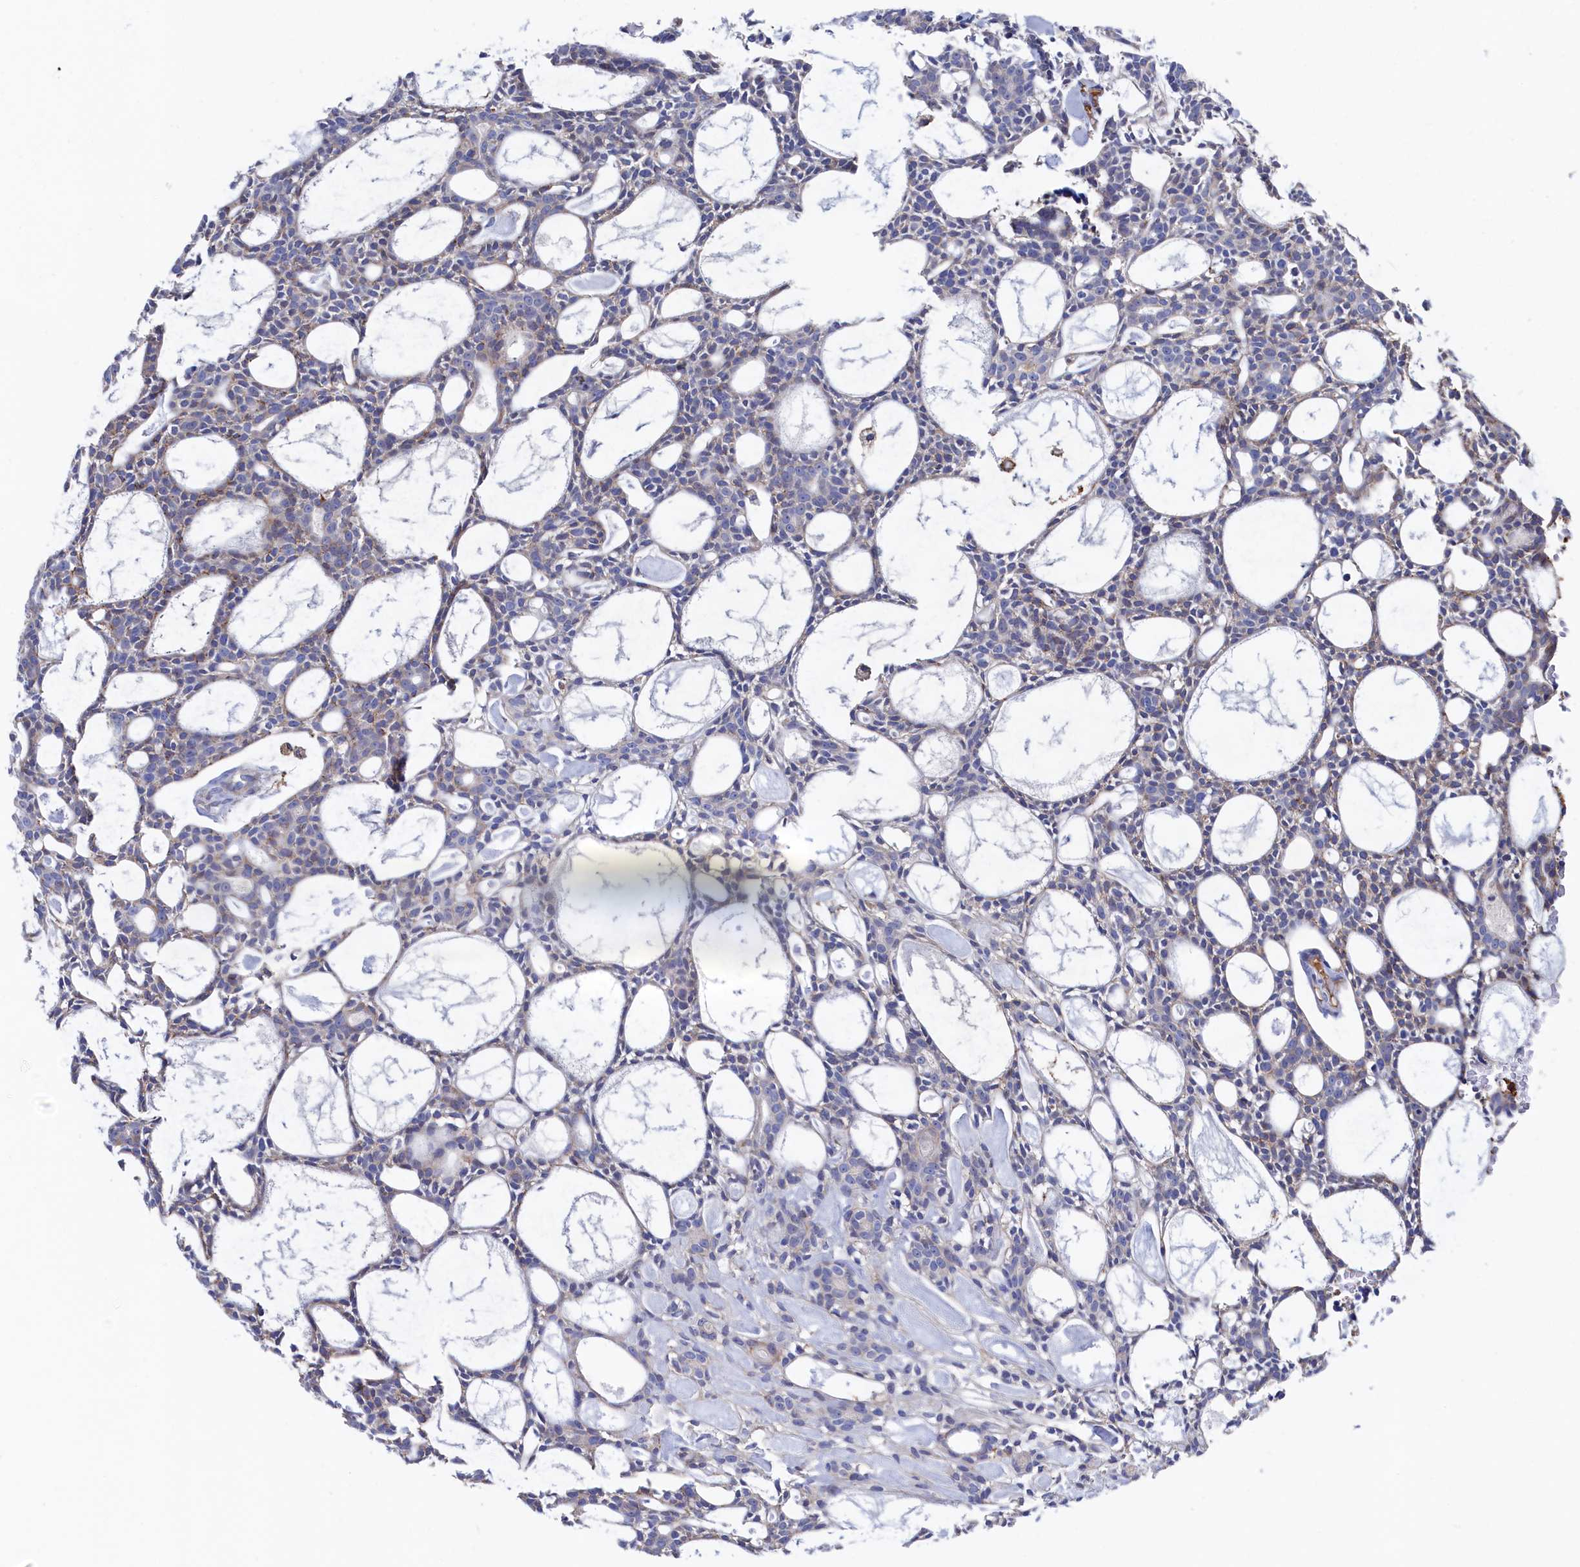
{"staining": {"intensity": "negative", "quantity": "none", "location": "none"}, "tissue": "head and neck cancer", "cell_type": "Tumor cells", "image_type": "cancer", "snomed": [{"axis": "morphology", "description": "Adenocarcinoma, NOS"}, {"axis": "topography", "description": "Salivary gland"}, {"axis": "topography", "description": "Head-Neck"}], "caption": "Tumor cells are negative for brown protein staining in head and neck cancer (adenocarcinoma). The staining is performed using DAB (3,3'-diaminobenzidine) brown chromogen with nuclei counter-stained in using hematoxylin.", "gene": "C12orf73", "patient": {"sex": "male", "age": 55}}